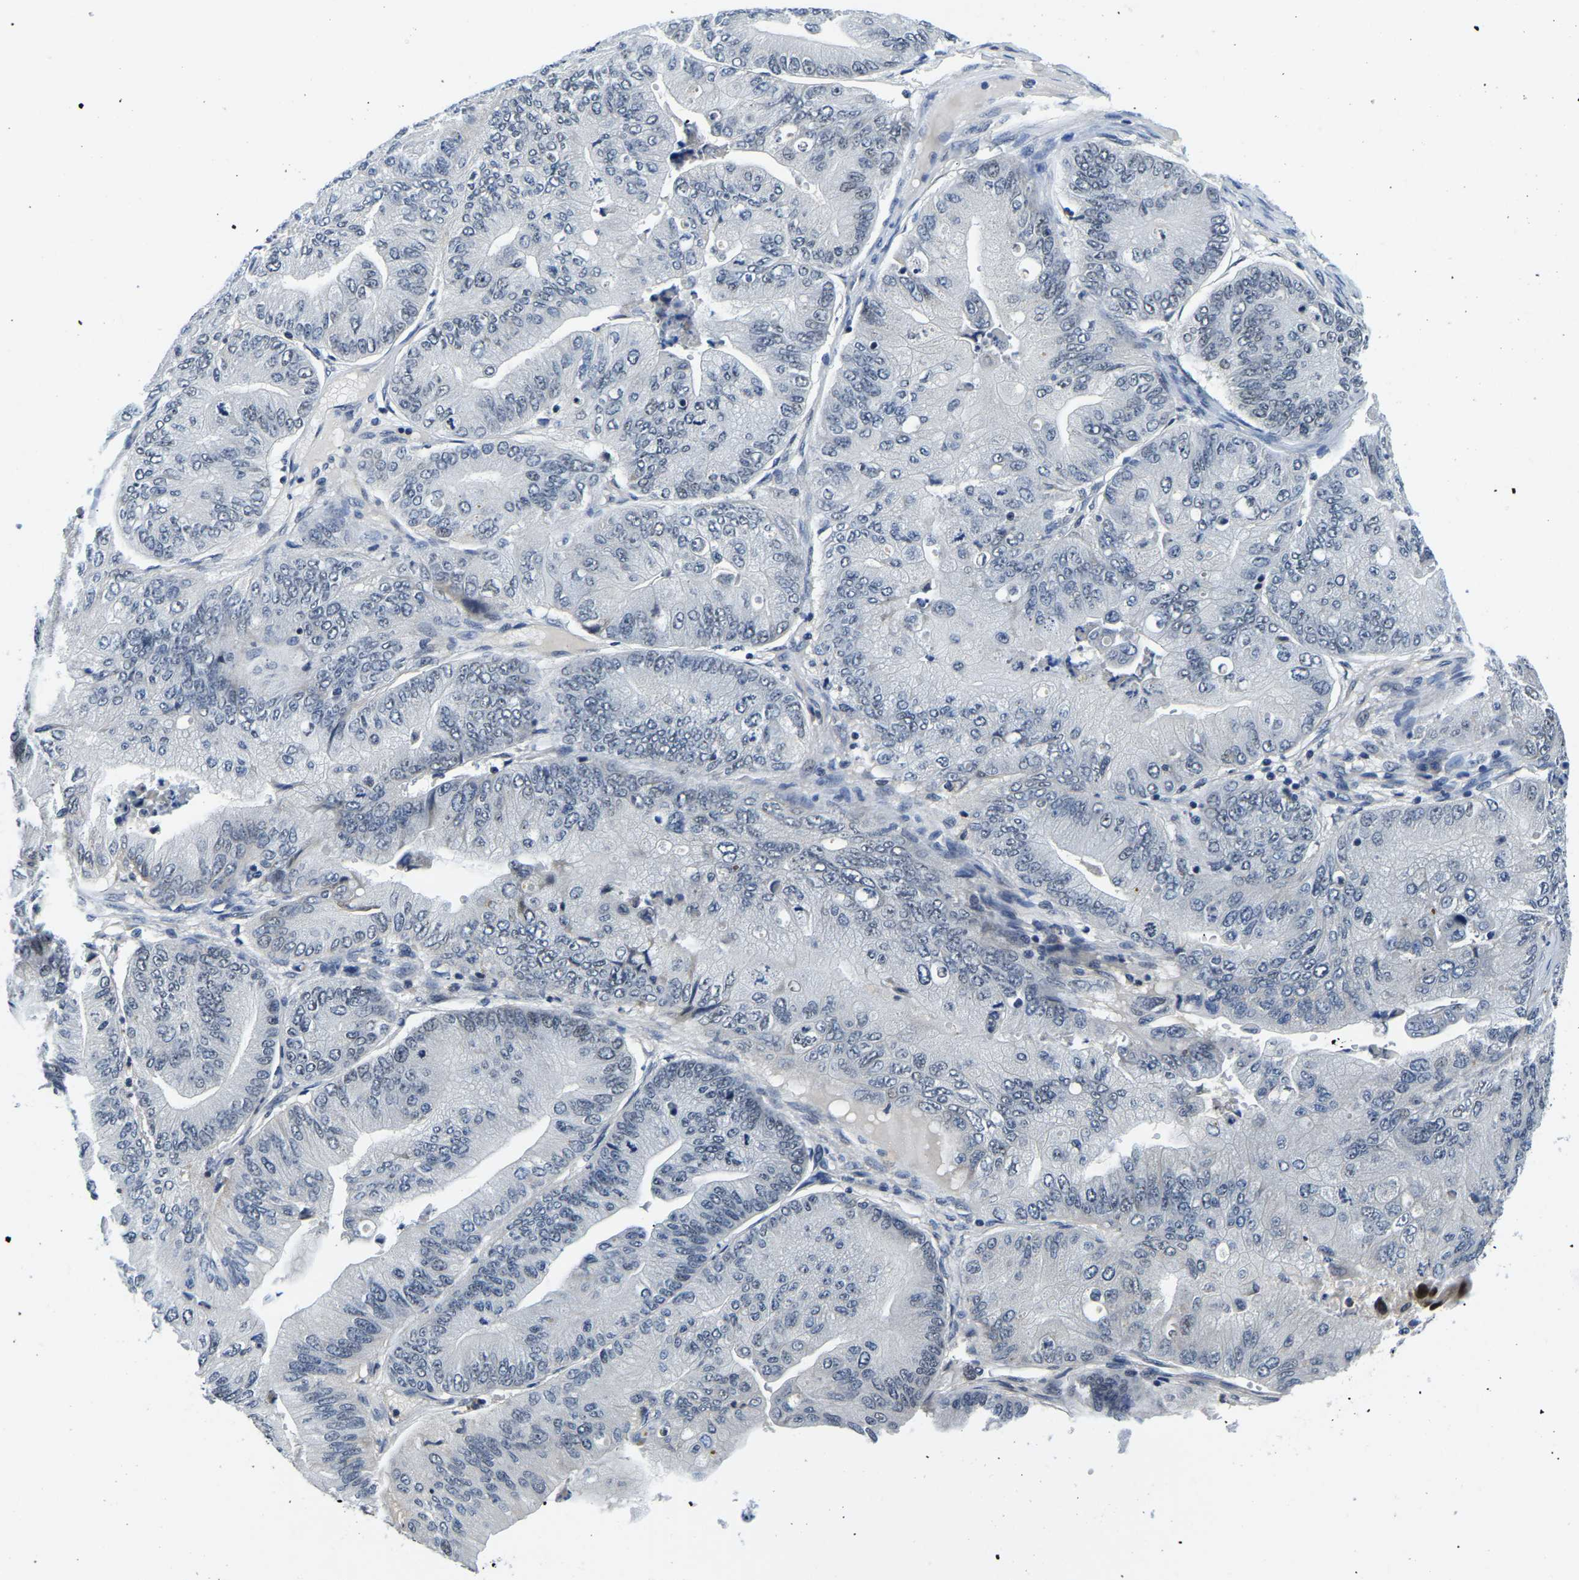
{"staining": {"intensity": "negative", "quantity": "none", "location": "none"}, "tissue": "ovarian cancer", "cell_type": "Tumor cells", "image_type": "cancer", "snomed": [{"axis": "morphology", "description": "Cystadenocarcinoma, mucinous, NOS"}, {"axis": "topography", "description": "Ovary"}], "caption": "Tumor cells are negative for brown protein staining in mucinous cystadenocarcinoma (ovarian).", "gene": "POLDIP3", "patient": {"sex": "female", "age": 61}}